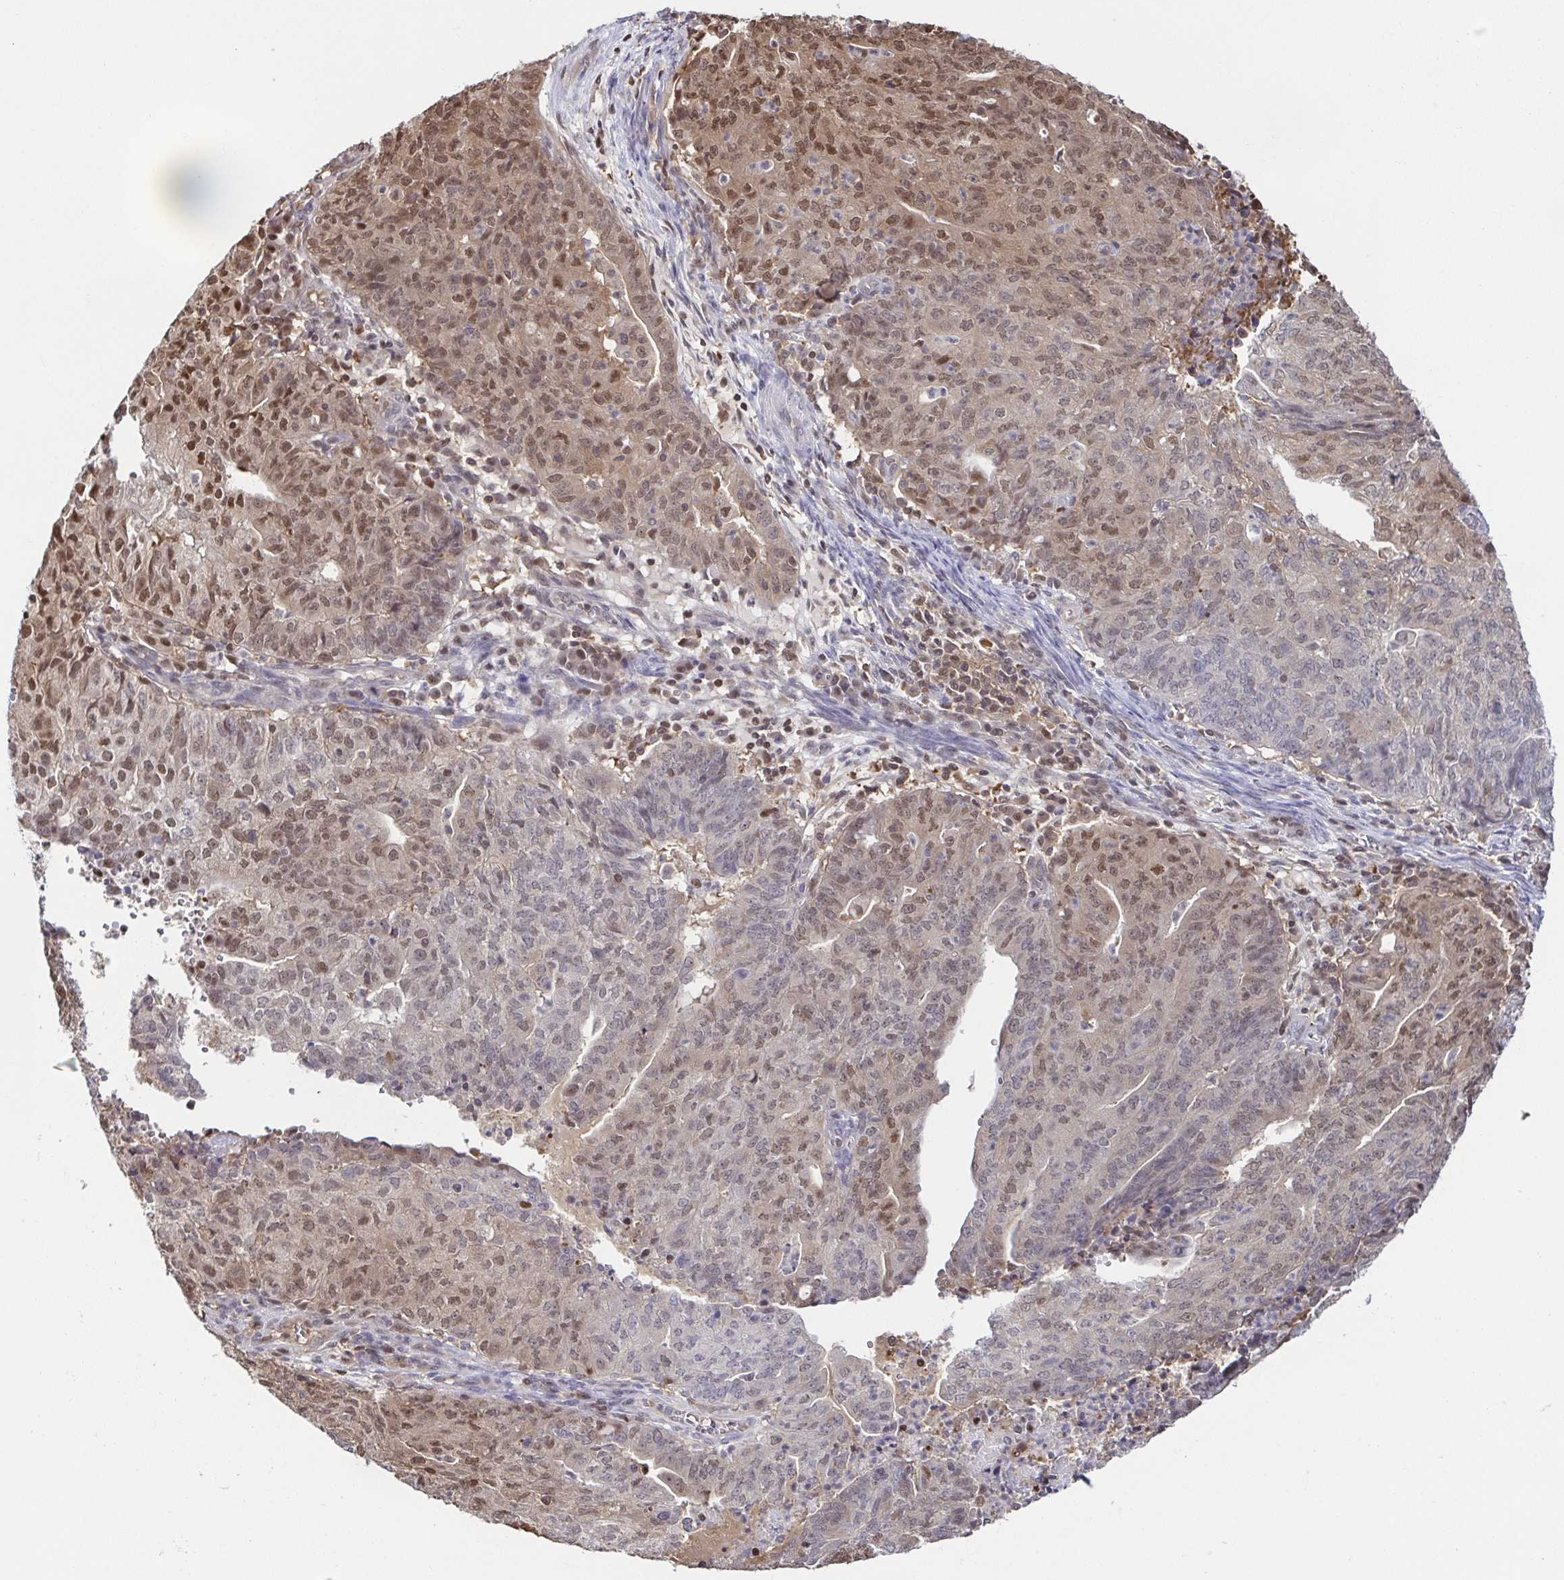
{"staining": {"intensity": "moderate", "quantity": ">75%", "location": "cytoplasmic/membranous,nuclear"}, "tissue": "endometrial cancer", "cell_type": "Tumor cells", "image_type": "cancer", "snomed": [{"axis": "morphology", "description": "Adenocarcinoma, NOS"}, {"axis": "topography", "description": "Endometrium"}], "caption": "Endometrial adenocarcinoma stained with a protein marker displays moderate staining in tumor cells.", "gene": "PSMB9", "patient": {"sex": "female", "age": 82}}